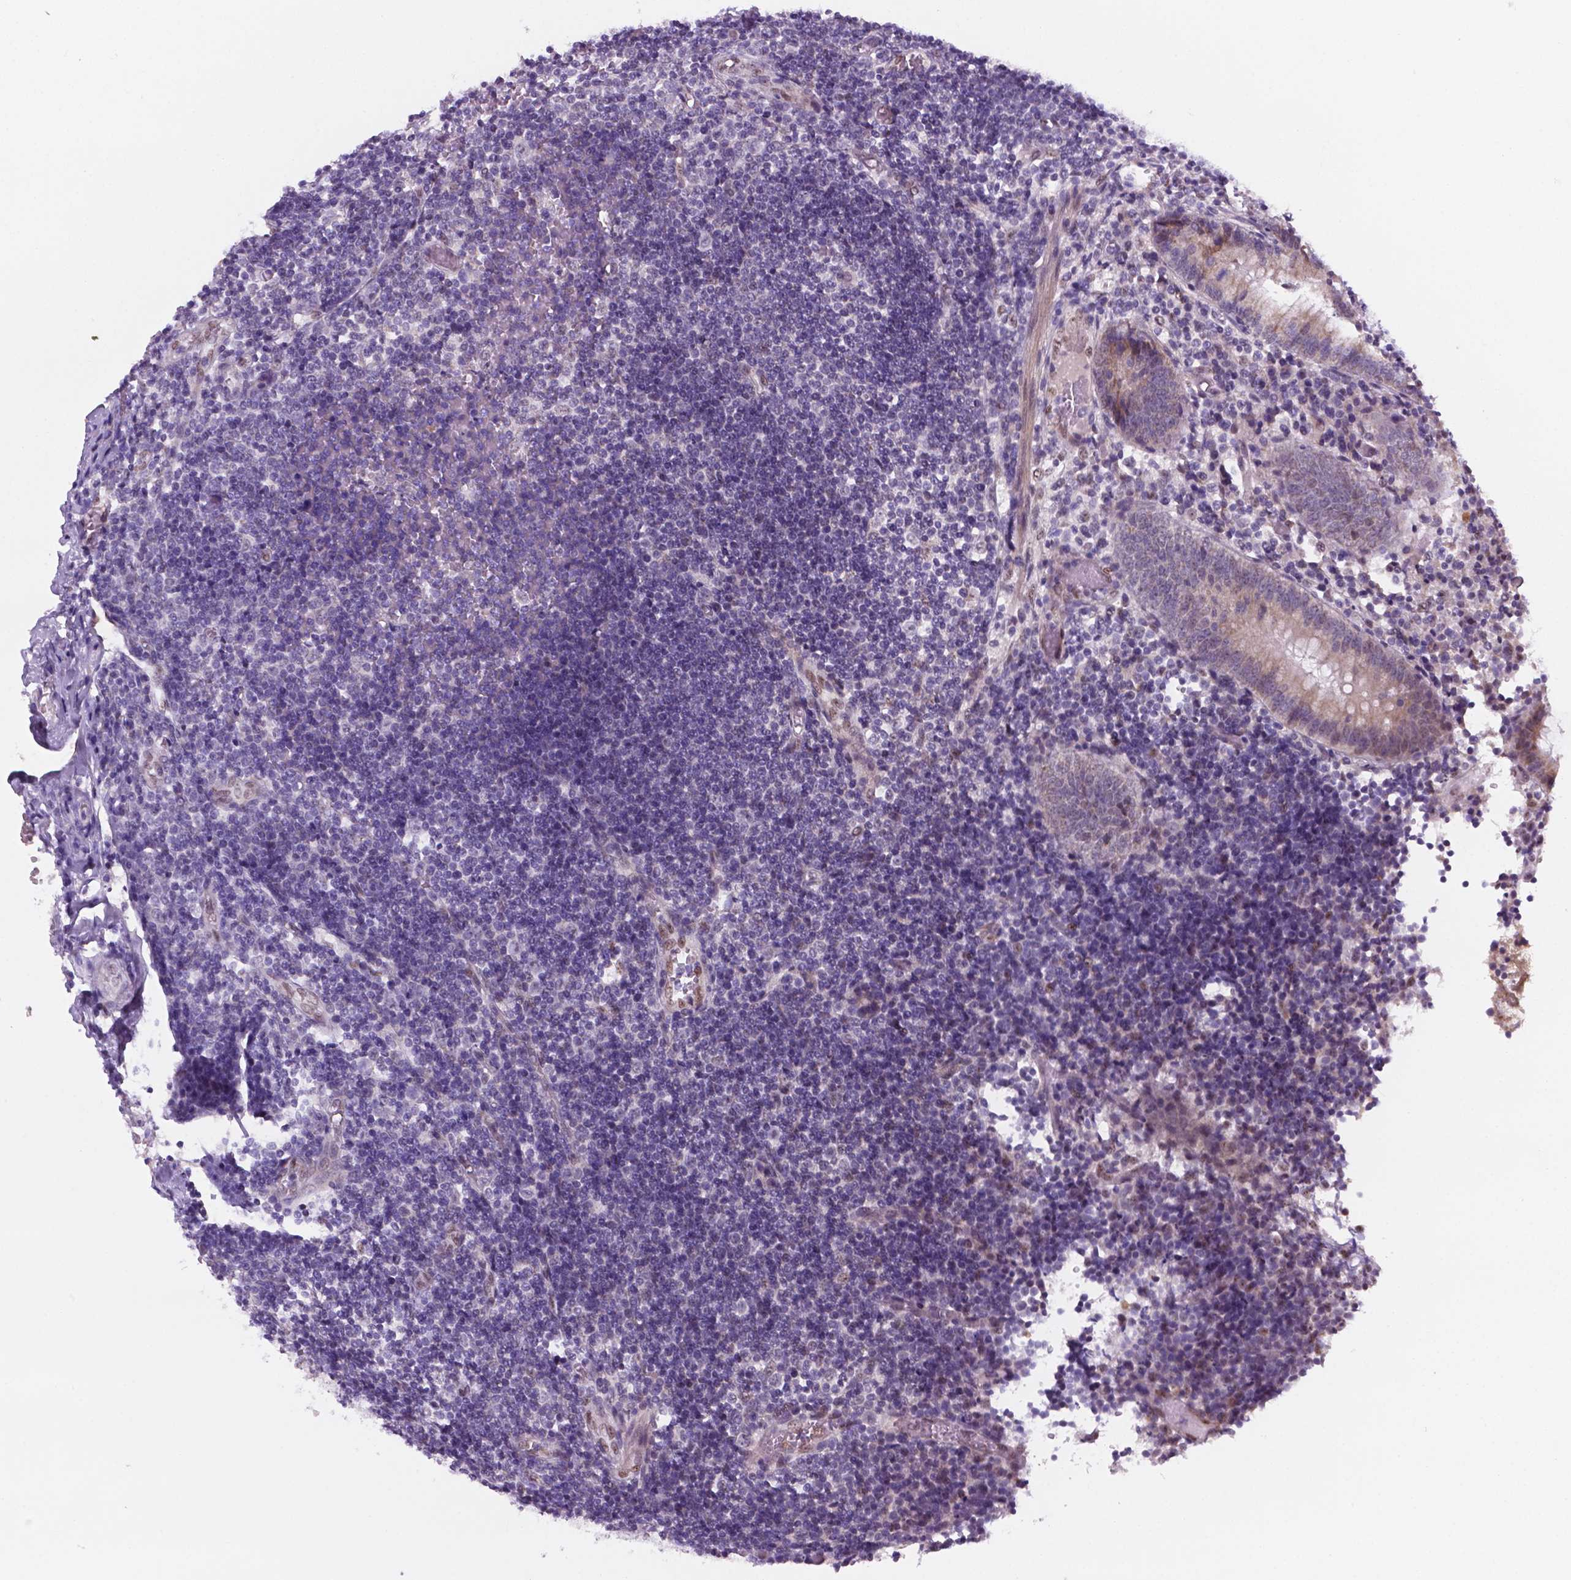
{"staining": {"intensity": "weak", "quantity": "25%-75%", "location": "cytoplasmic/membranous,nuclear"}, "tissue": "appendix", "cell_type": "Glandular cells", "image_type": "normal", "snomed": [{"axis": "morphology", "description": "Normal tissue, NOS"}, {"axis": "topography", "description": "Appendix"}], "caption": "Brown immunohistochemical staining in normal human appendix reveals weak cytoplasmic/membranous,nuclear staining in approximately 25%-75% of glandular cells.", "gene": "C18orf21", "patient": {"sex": "female", "age": 32}}